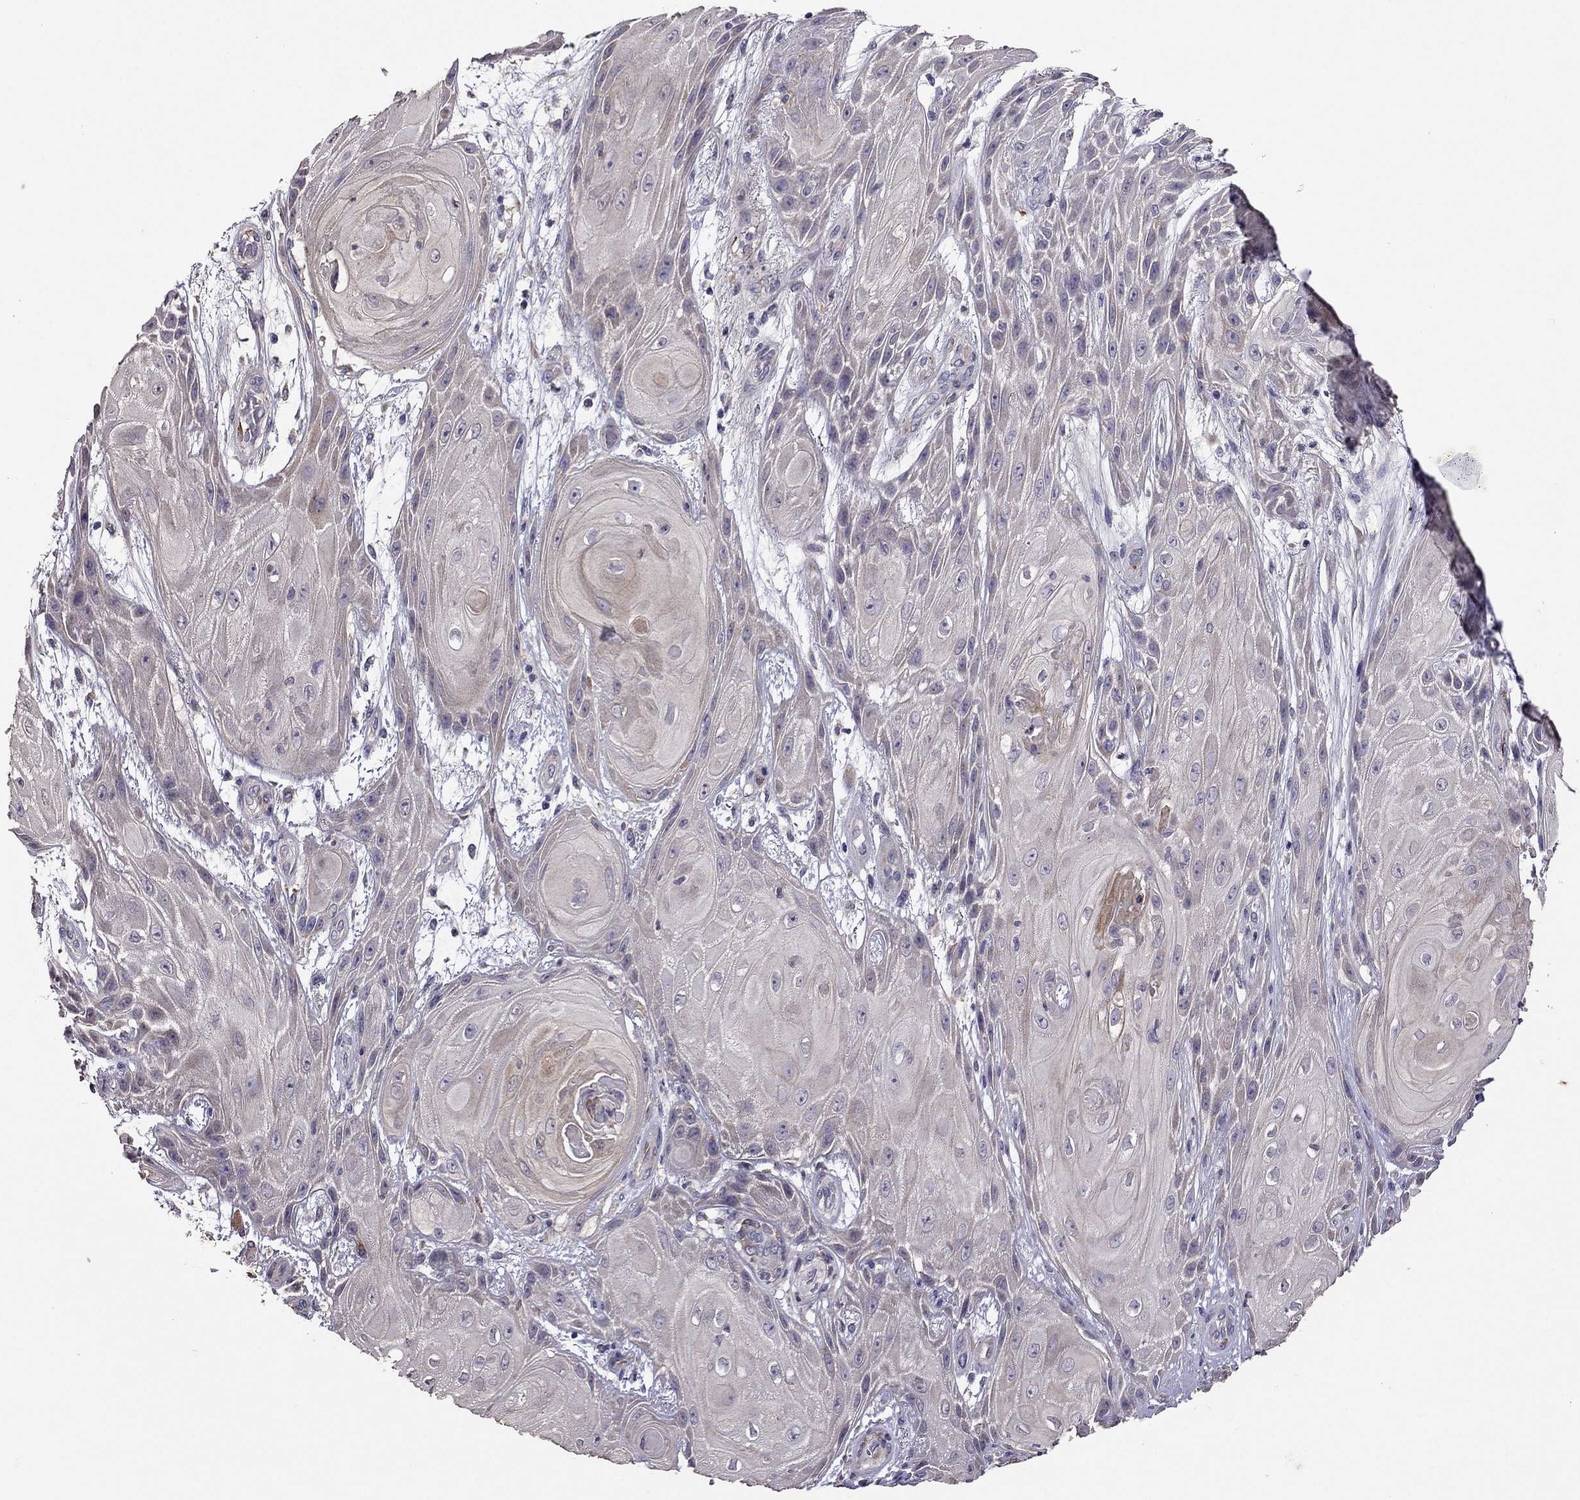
{"staining": {"intensity": "negative", "quantity": "none", "location": "none"}, "tissue": "skin cancer", "cell_type": "Tumor cells", "image_type": "cancer", "snomed": [{"axis": "morphology", "description": "Squamous cell carcinoma, NOS"}, {"axis": "topography", "description": "Skin"}], "caption": "A histopathology image of skin cancer (squamous cell carcinoma) stained for a protein displays no brown staining in tumor cells.", "gene": "CDH9", "patient": {"sex": "male", "age": 62}}